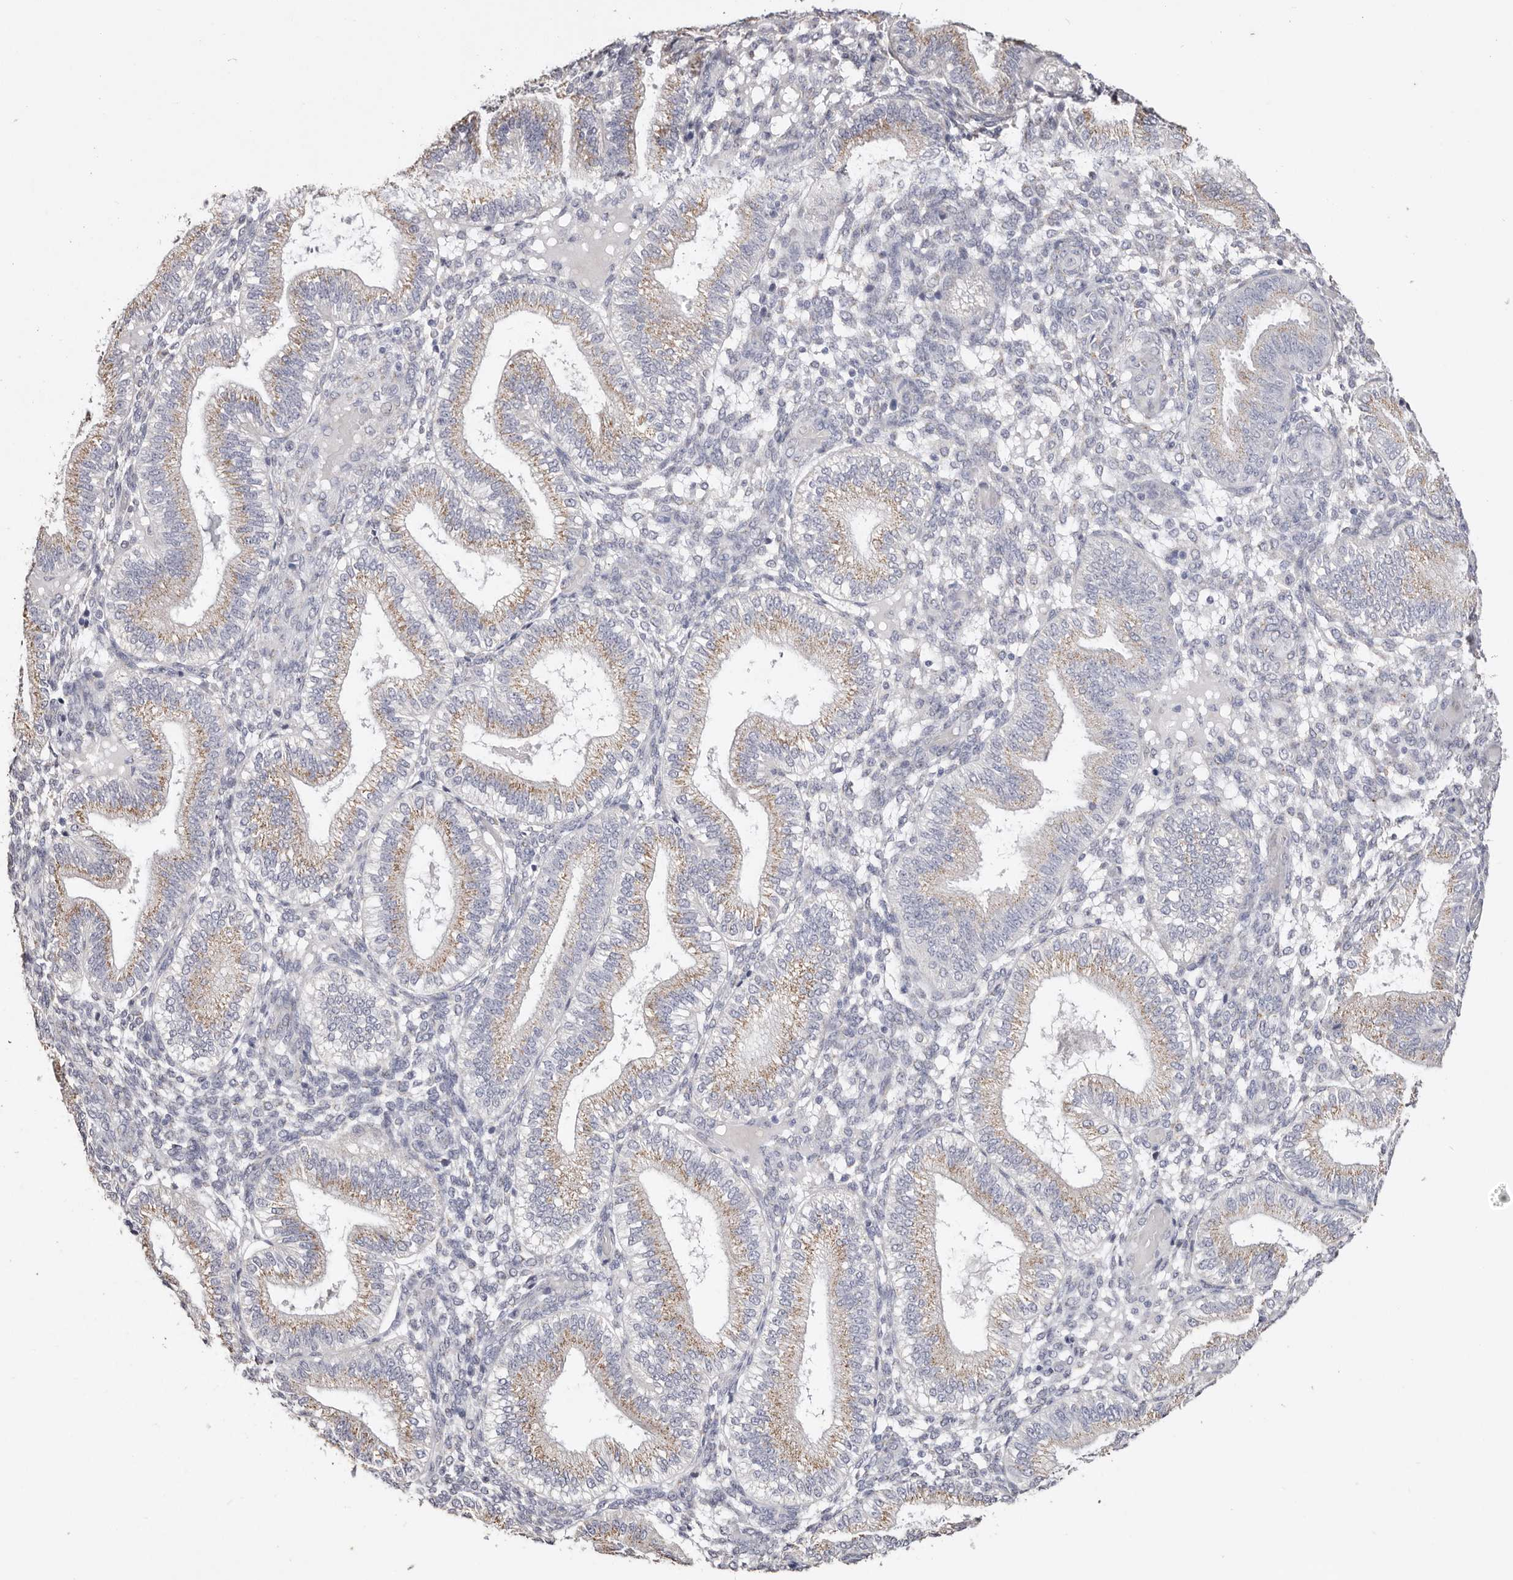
{"staining": {"intensity": "negative", "quantity": "none", "location": "none"}, "tissue": "endometrium", "cell_type": "Cells in endometrial stroma", "image_type": "normal", "snomed": [{"axis": "morphology", "description": "Normal tissue, NOS"}, {"axis": "topography", "description": "Endometrium"}], "caption": "A high-resolution image shows immunohistochemistry staining of unremarkable endometrium, which demonstrates no significant positivity in cells in endometrial stroma. (DAB (3,3'-diaminobenzidine) immunohistochemistry, high magnification).", "gene": "LGALS7B", "patient": {"sex": "female", "age": 39}}